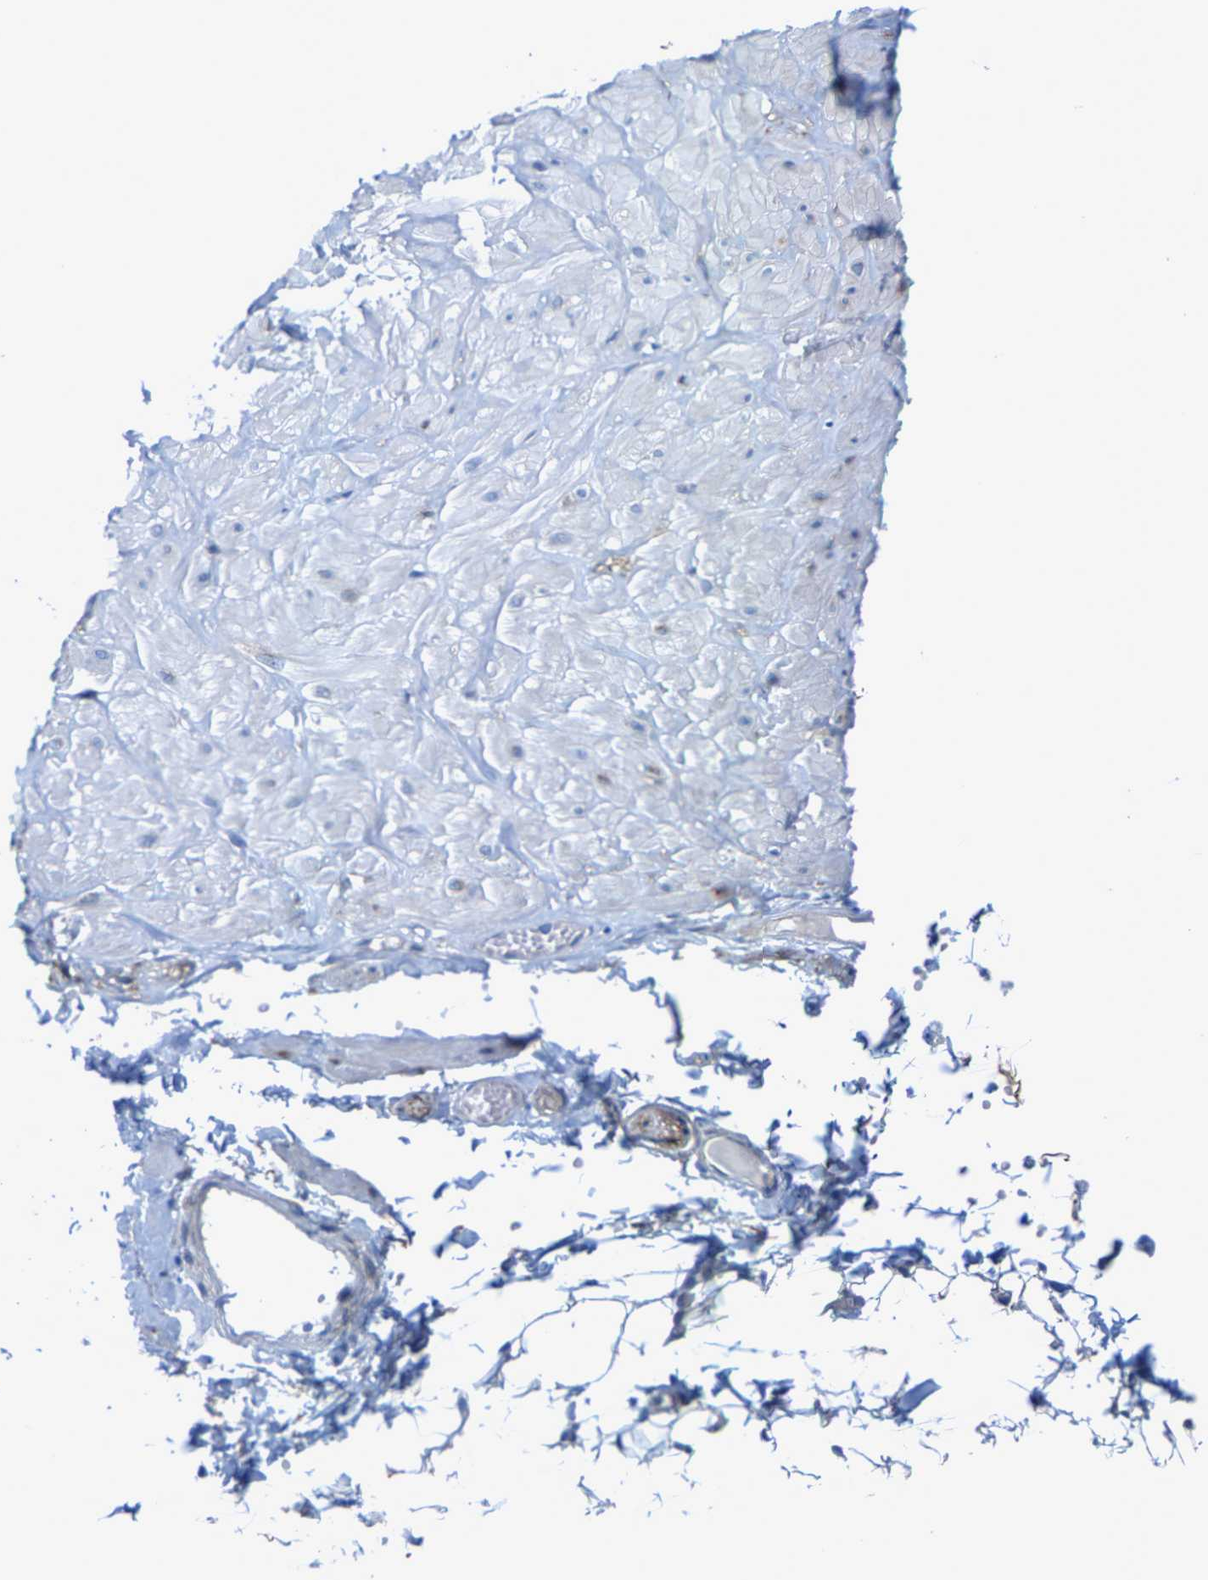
{"staining": {"intensity": "negative", "quantity": "none", "location": "none"}, "tissue": "adipose tissue", "cell_type": "Adipocytes", "image_type": "normal", "snomed": [{"axis": "morphology", "description": "Normal tissue, NOS"}, {"axis": "topography", "description": "Adipose tissue"}, {"axis": "topography", "description": "Vascular tissue"}, {"axis": "topography", "description": "Peripheral nerve tissue"}], "caption": "An IHC micrograph of unremarkable adipose tissue is shown. There is no staining in adipocytes of adipose tissue. Brightfield microscopy of immunohistochemistry stained with DAB (brown) and hematoxylin (blue), captured at high magnification.", "gene": "DSCAM", "patient": {"sex": "male", "age": 25}}